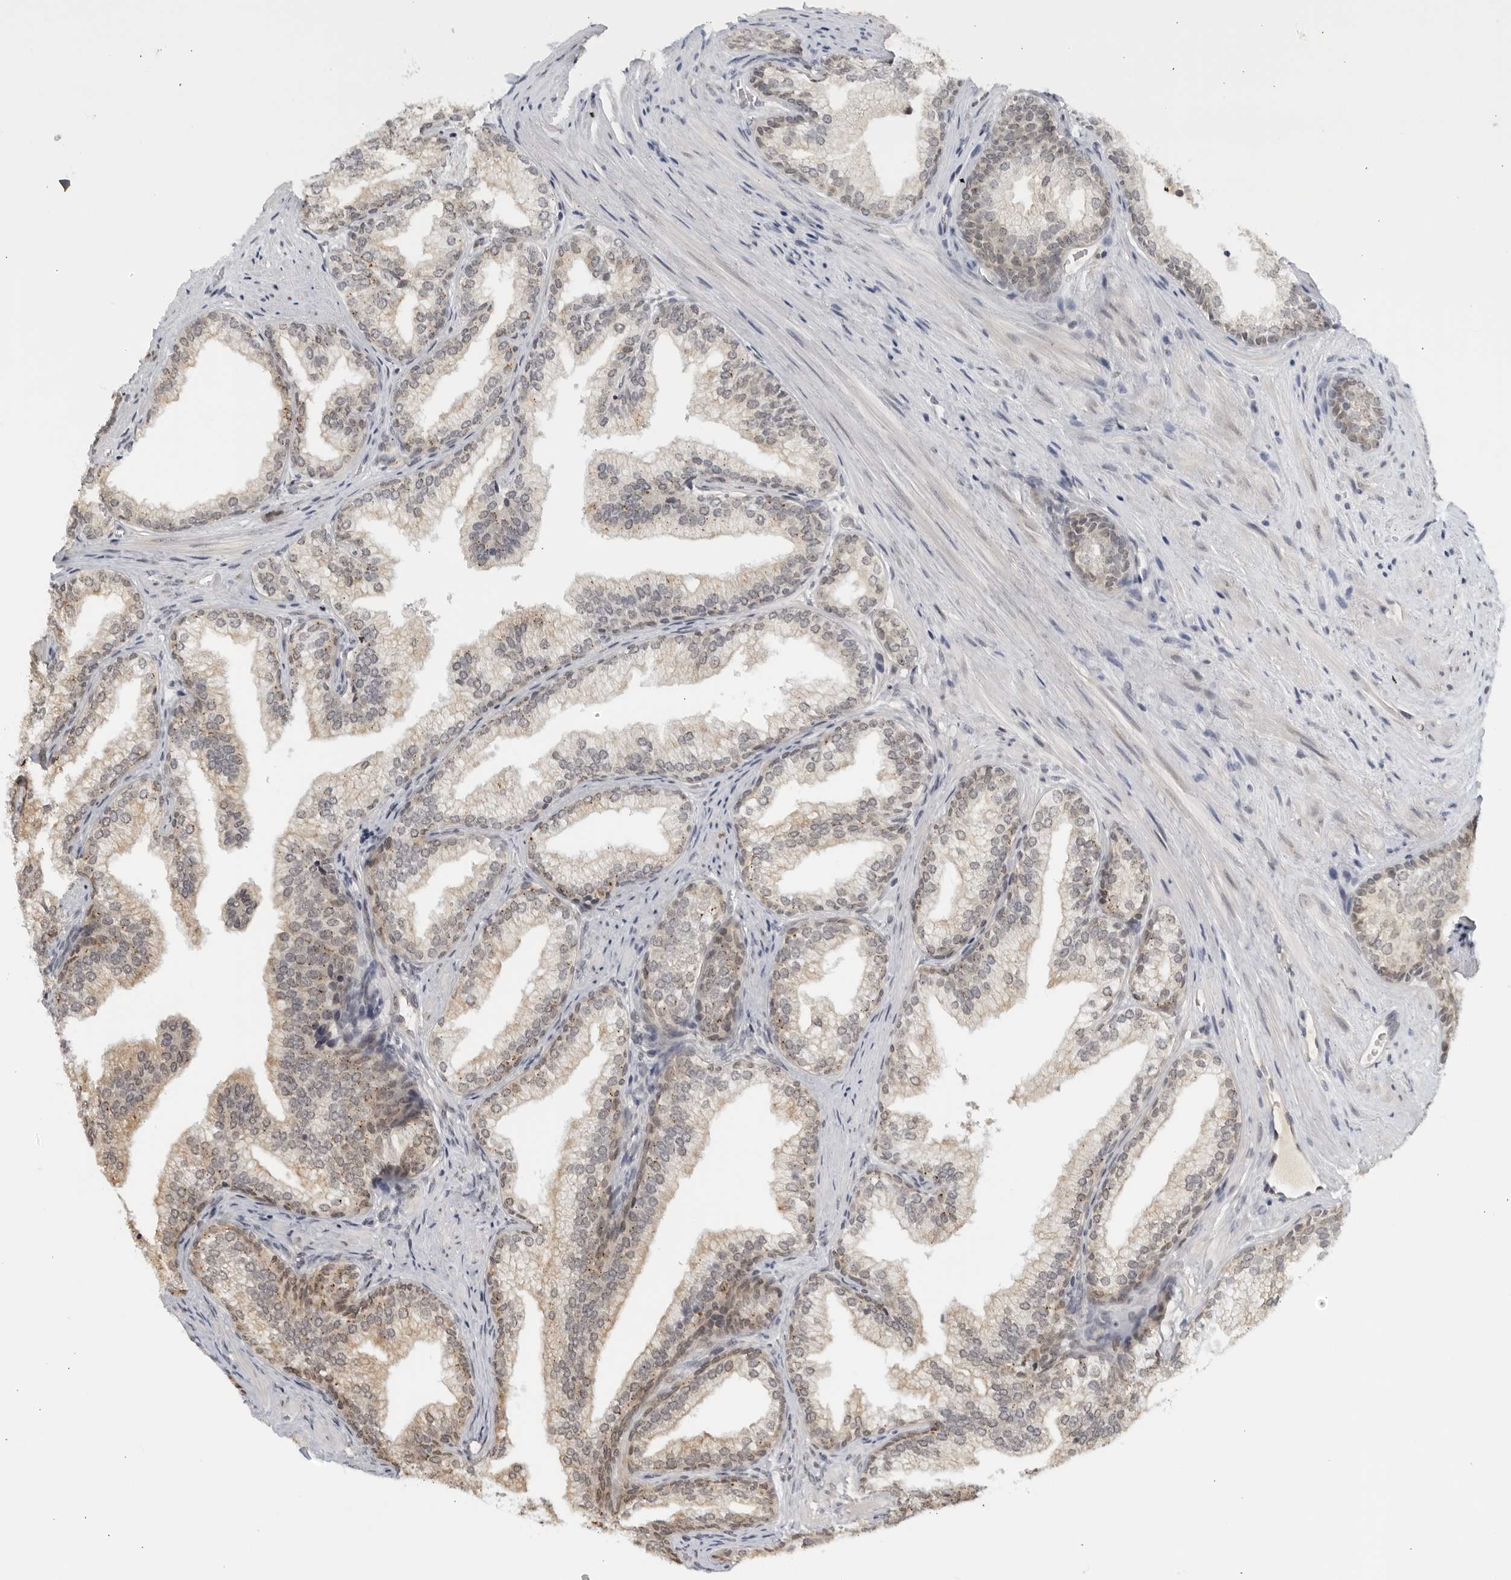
{"staining": {"intensity": "weak", "quantity": "<25%", "location": "cytoplasmic/membranous"}, "tissue": "prostate", "cell_type": "Glandular cells", "image_type": "normal", "snomed": [{"axis": "morphology", "description": "Normal tissue, NOS"}, {"axis": "topography", "description": "Prostate"}], "caption": "DAB immunohistochemical staining of benign prostate exhibits no significant staining in glandular cells. (DAB IHC with hematoxylin counter stain).", "gene": "RAB11FIP3", "patient": {"sex": "male", "age": 76}}